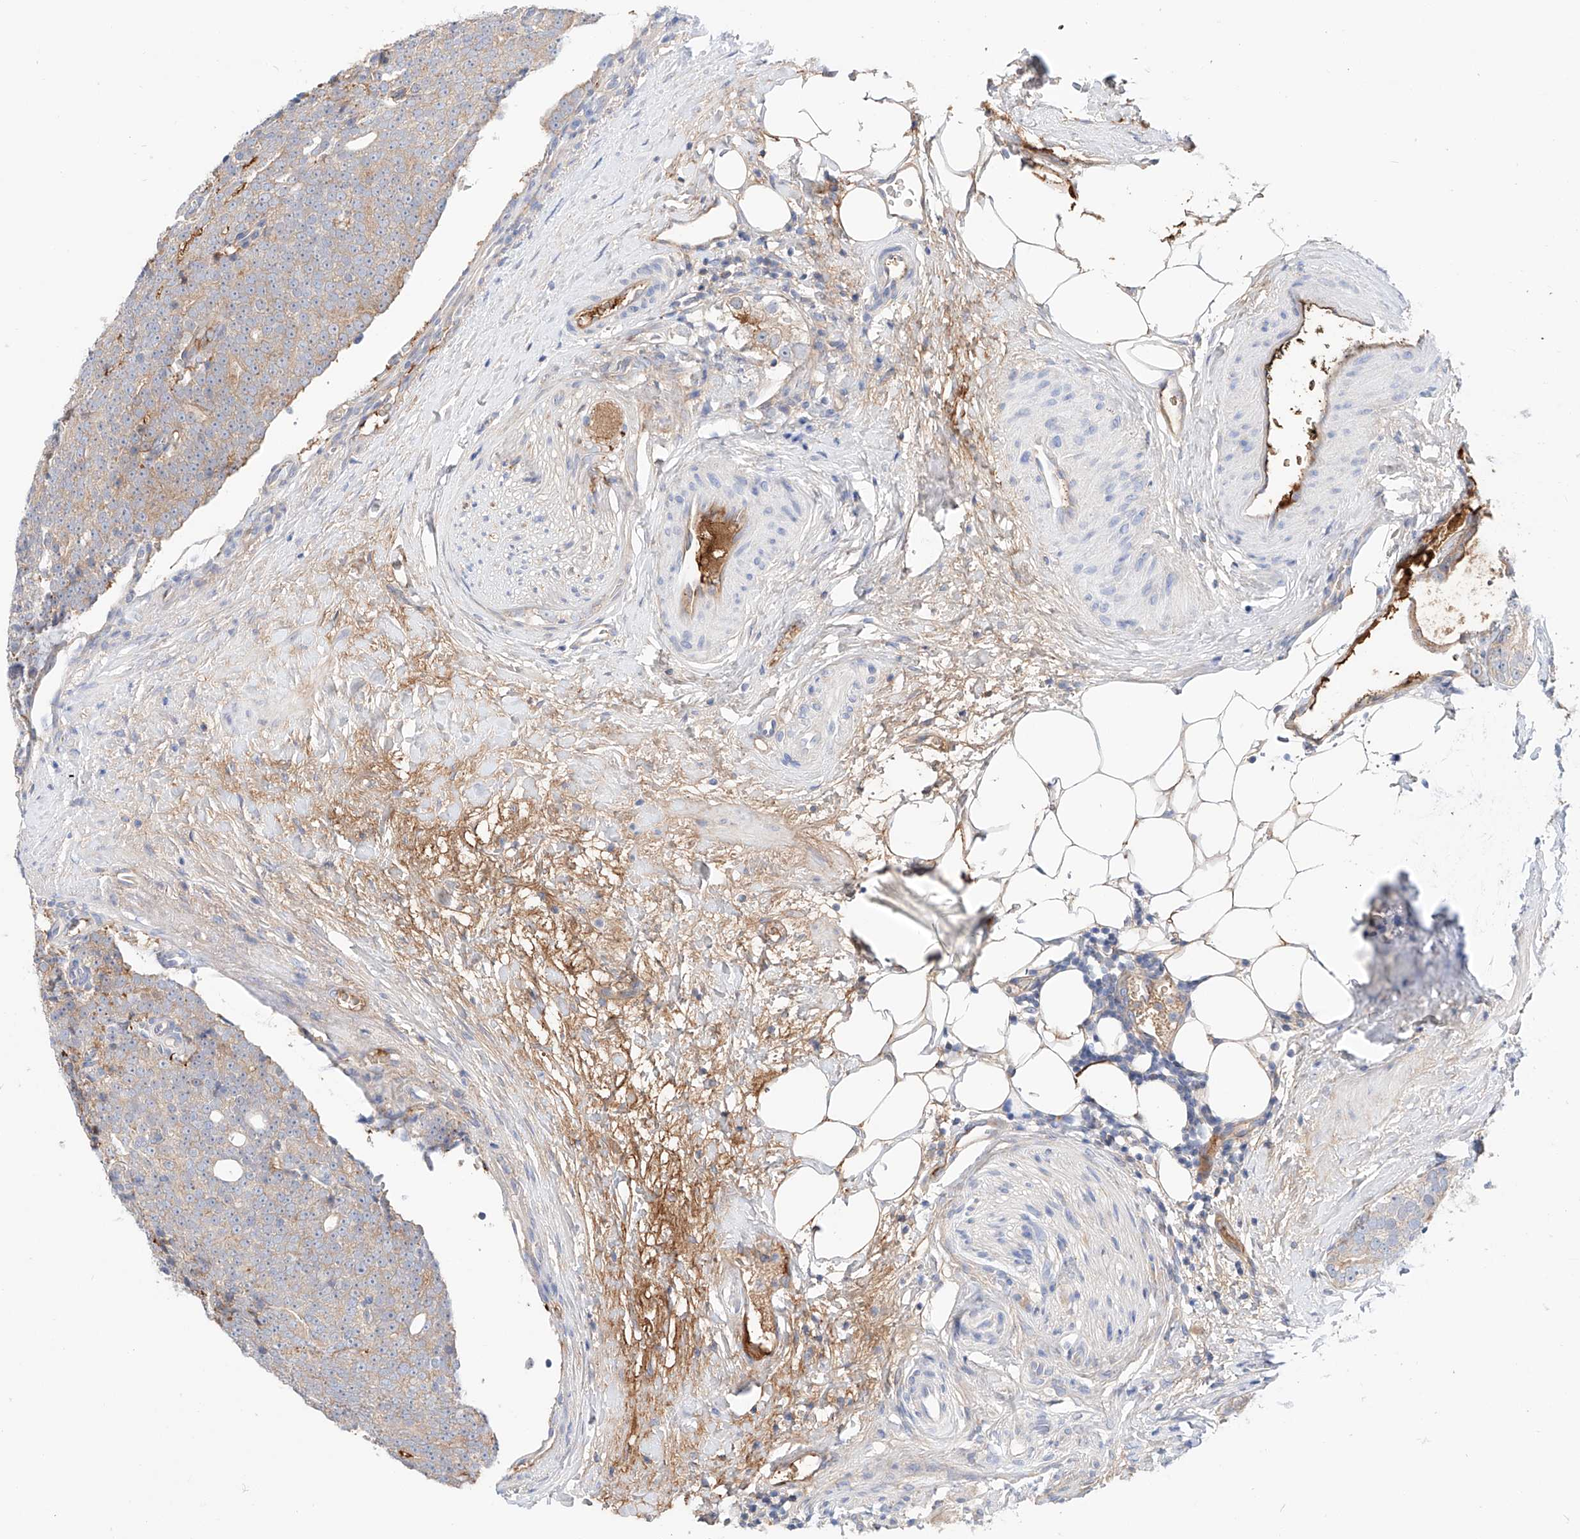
{"staining": {"intensity": "weak", "quantity": ">75%", "location": "cytoplasmic/membranous"}, "tissue": "prostate cancer", "cell_type": "Tumor cells", "image_type": "cancer", "snomed": [{"axis": "morphology", "description": "Adenocarcinoma, High grade"}, {"axis": "topography", "description": "Prostate"}], "caption": "Immunohistochemical staining of human prostate adenocarcinoma (high-grade) displays weak cytoplasmic/membranous protein positivity in about >75% of tumor cells. The protein of interest is stained brown, and the nuclei are stained in blue (DAB IHC with brightfield microscopy, high magnification).", "gene": "PGGT1B", "patient": {"sex": "male", "age": 56}}